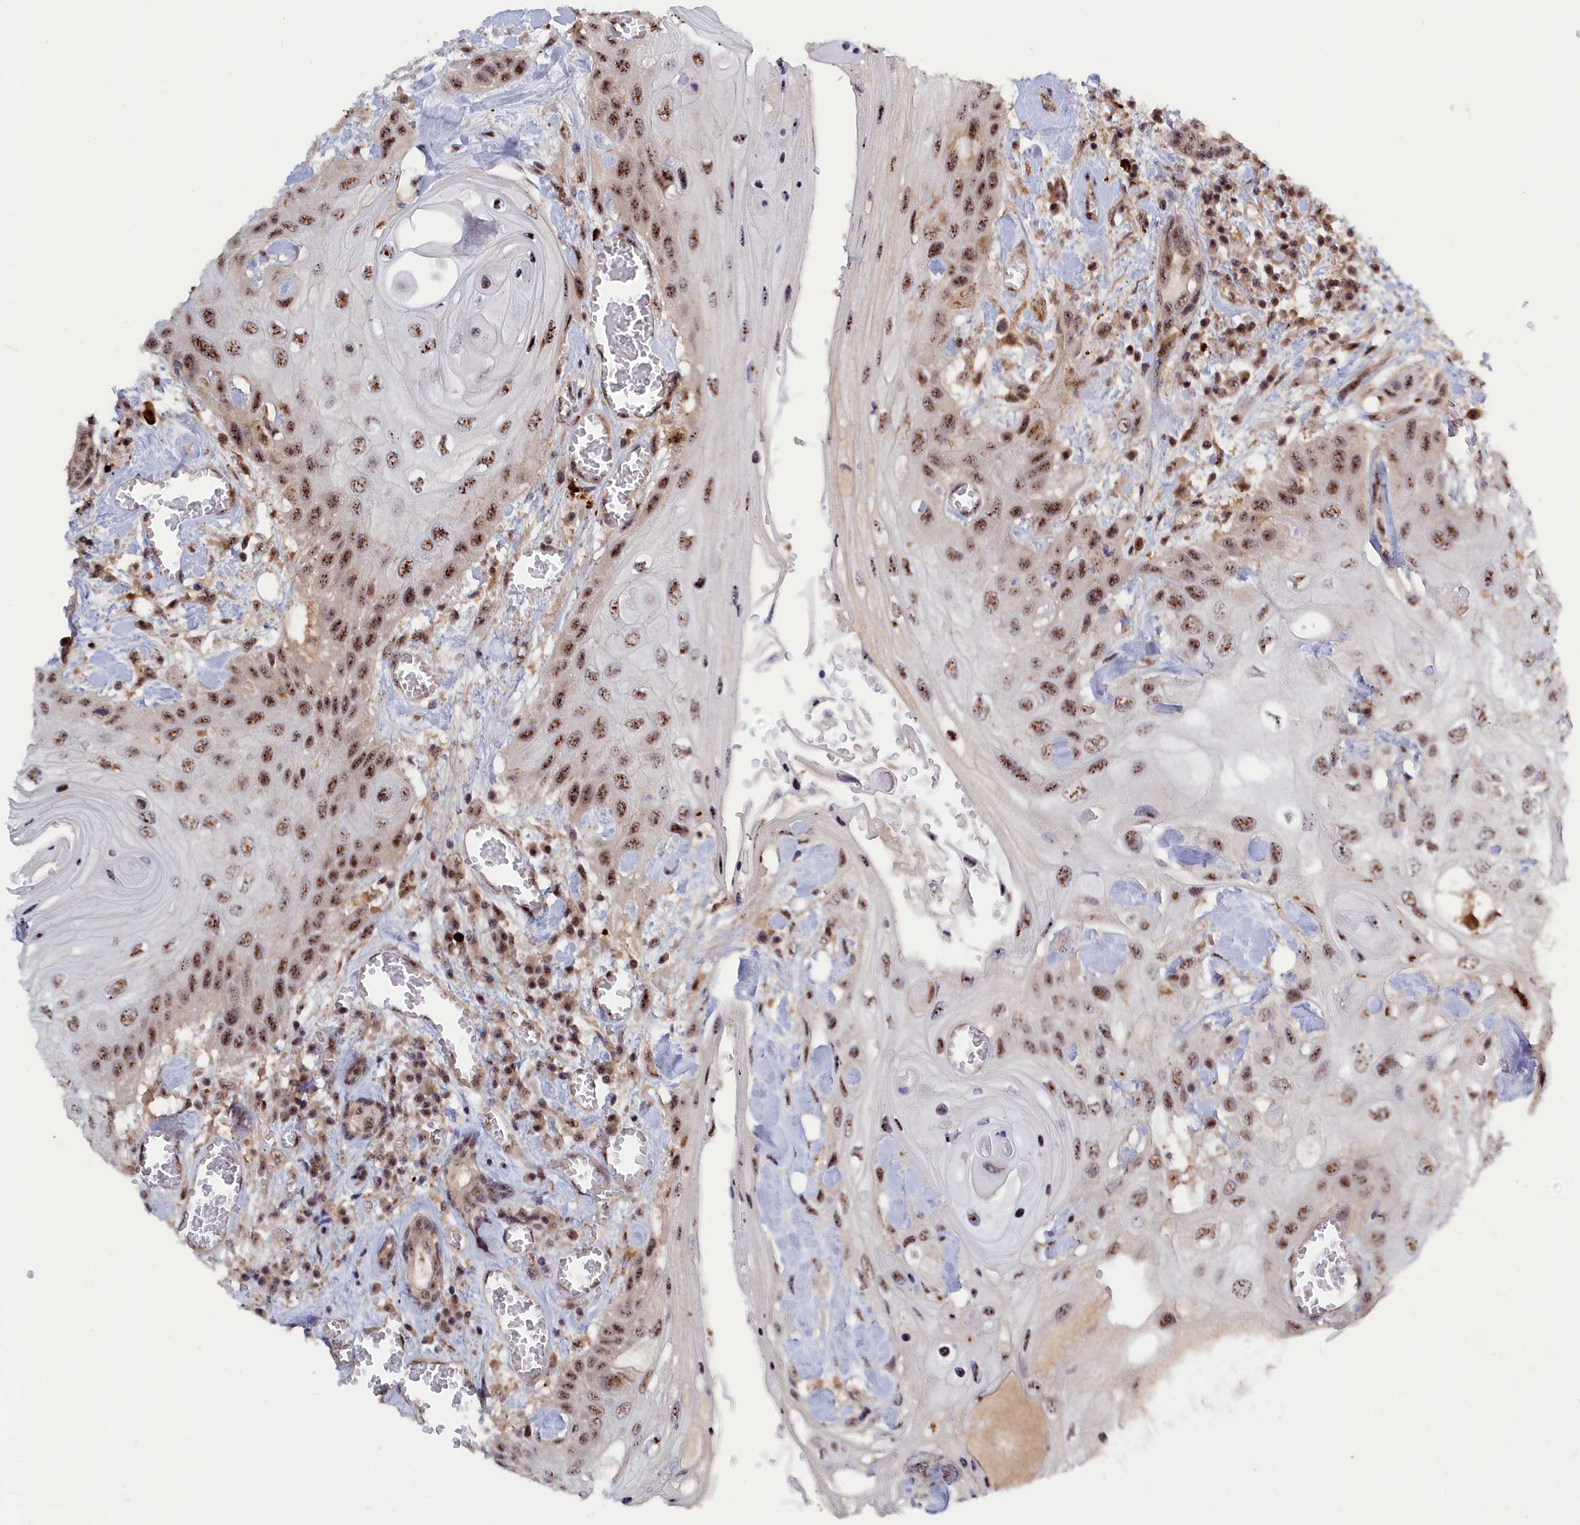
{"staining": {"intensity": "moderate", "quantity": ">75%", "location": "nuclear"}, "tissue": "head and neck cancer", "cell_type": "Tumor cells", "image_type": "cancer", "snomed": [{"axis": "morphology", "description": "Squamous cell carcinoma, NOS"}, {"axis": "topography", "description": "Head-Neck"}], "caption": "Head and neck cancer (squamous cell carcinoma) stained with IHC shows moderate nuclear staining in approximately >75% of tumor cells.", "gene": "TAB1", "patient": {"sex": "female", "age": 43}}